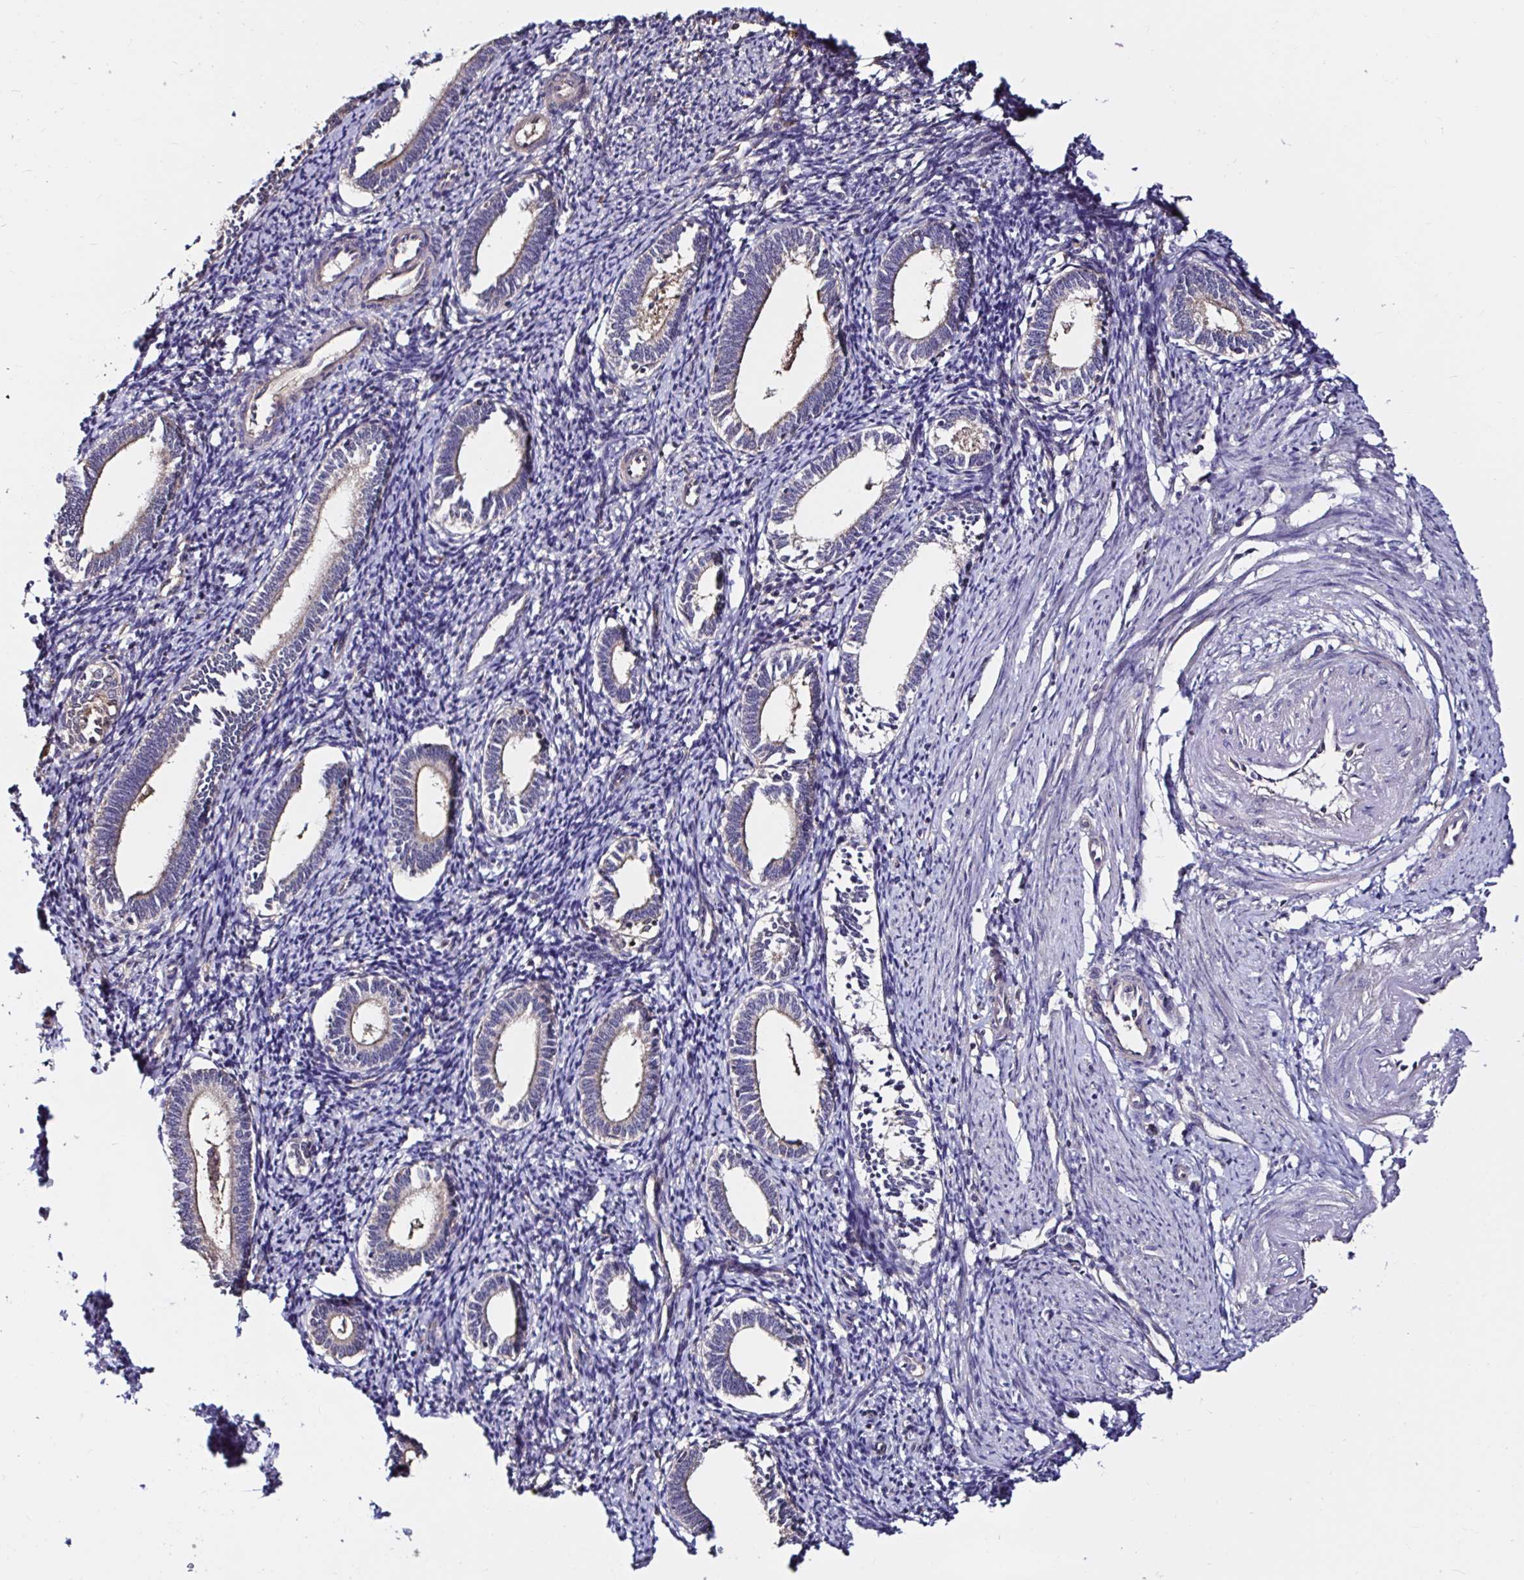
{"staining": {"intensity": "negative", "quantity": "none", "location": "none"}, "tissue": "endometrium", "cell_type": "Cells in endometrial stroma", "image_type": "normal", "snomed": [{"axis": "morphology", "description": "Normal tissue, NOS"}, {"axis": "topography", "description": "Endometrium"}], "caption": "Immunohistochemistry photomicrograph of benign endometrium stained for a protein (brown), which displays no staining in cells in endometrial stroma.", "gene": "RSRP1", "patient": {"sex": "female", "age": 41}}